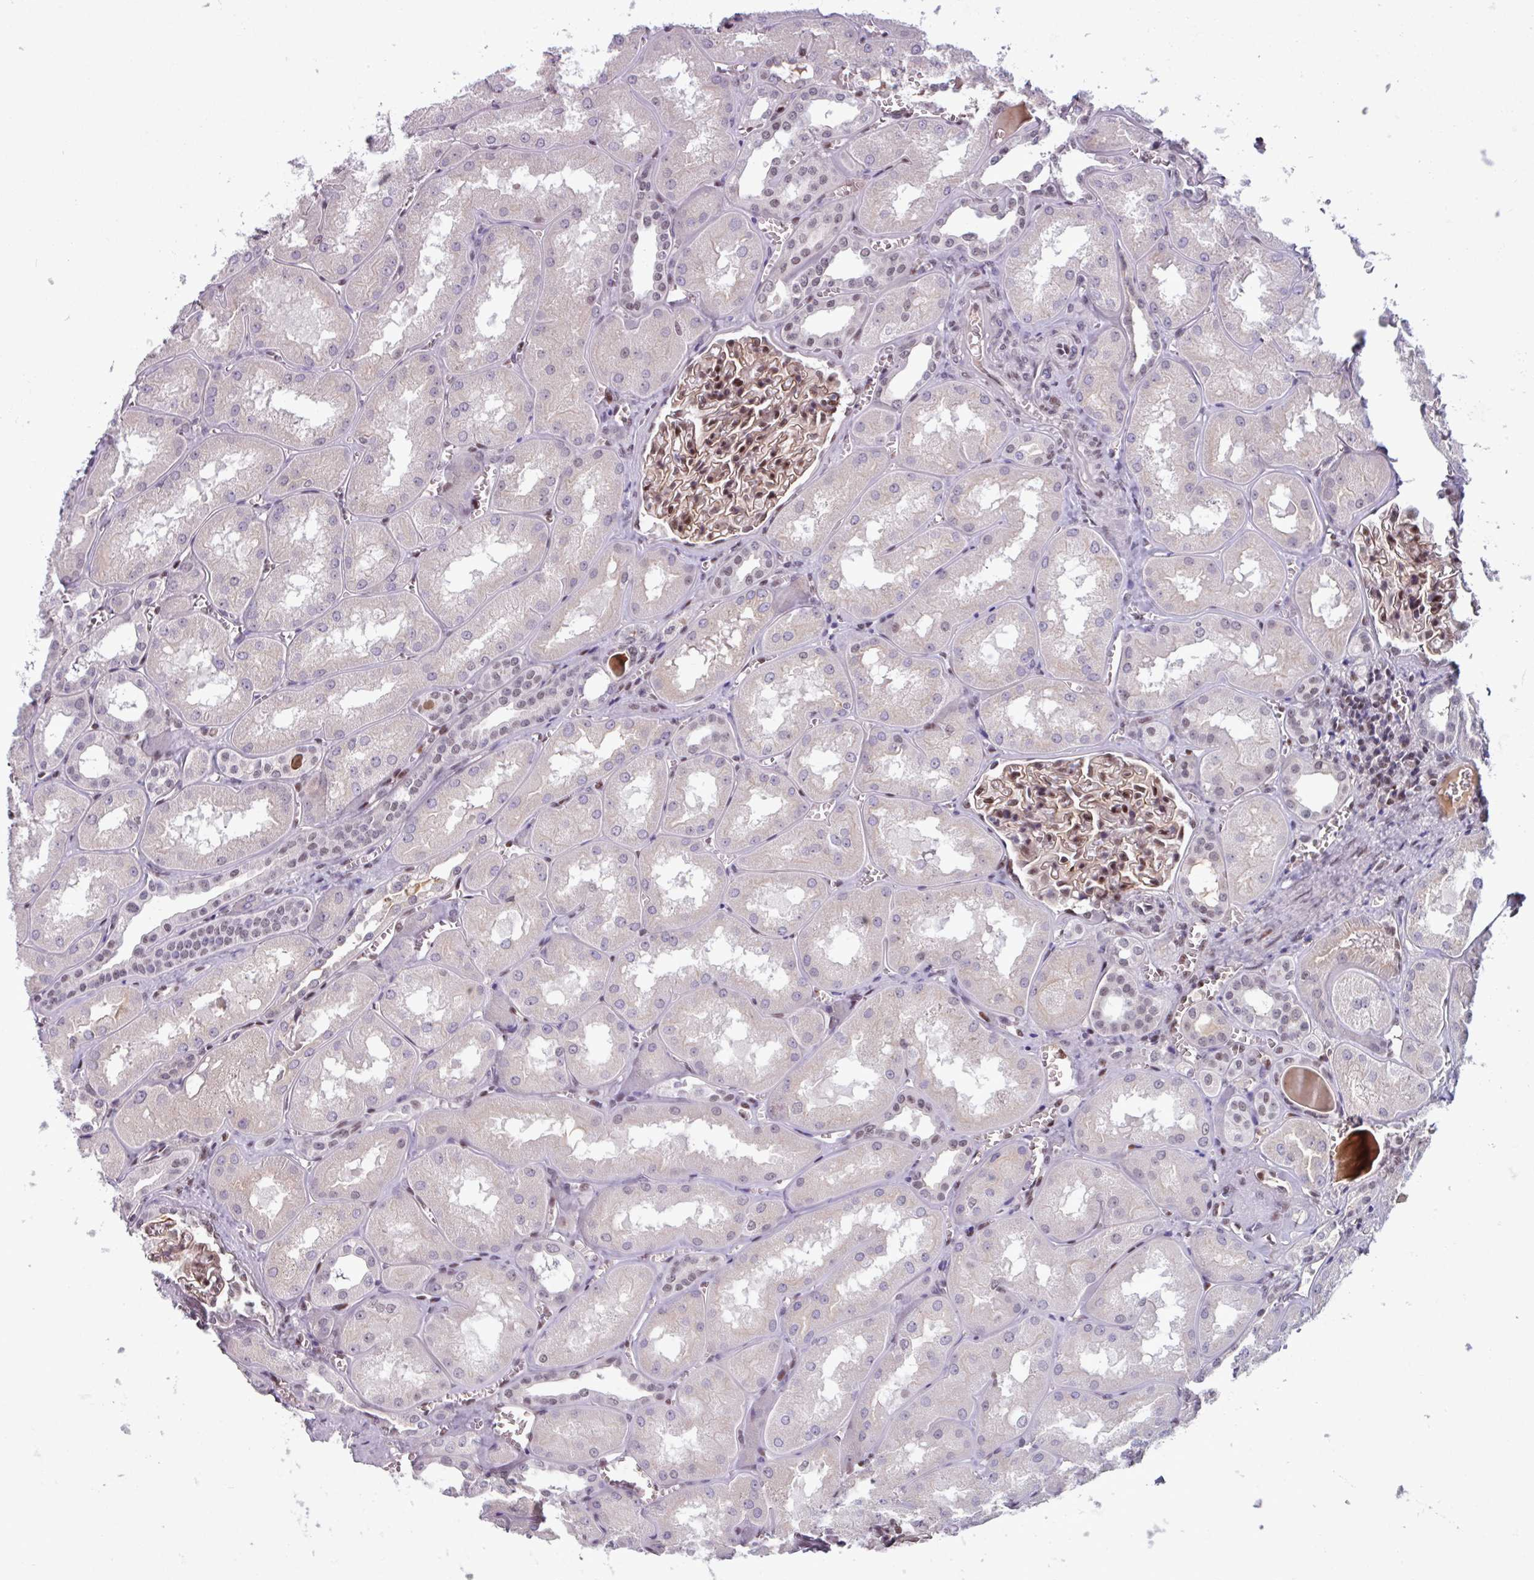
{"staining": {"intensity": "moderate", "quantity": ">75%", "location": "cytoplasmic/membranous,nuclear"}, "tissue": "kidney", "cell_type": "Cells in glomeruli", "image_type": "normal", "snomed": [{"axis": "morphology", "description": "Normal tissue, NOS"}, {"axis": "topography", "description": "Kidney"}], "caption": "Immunohistochemistry of benign human kidney demonstrates medium levels of moderate cytoplasmic/membranous,nuclear expression in about >75% of cells in glomeruli.", "gene": "ZNF575", "patient": {"sex": "male", "age": 61}}